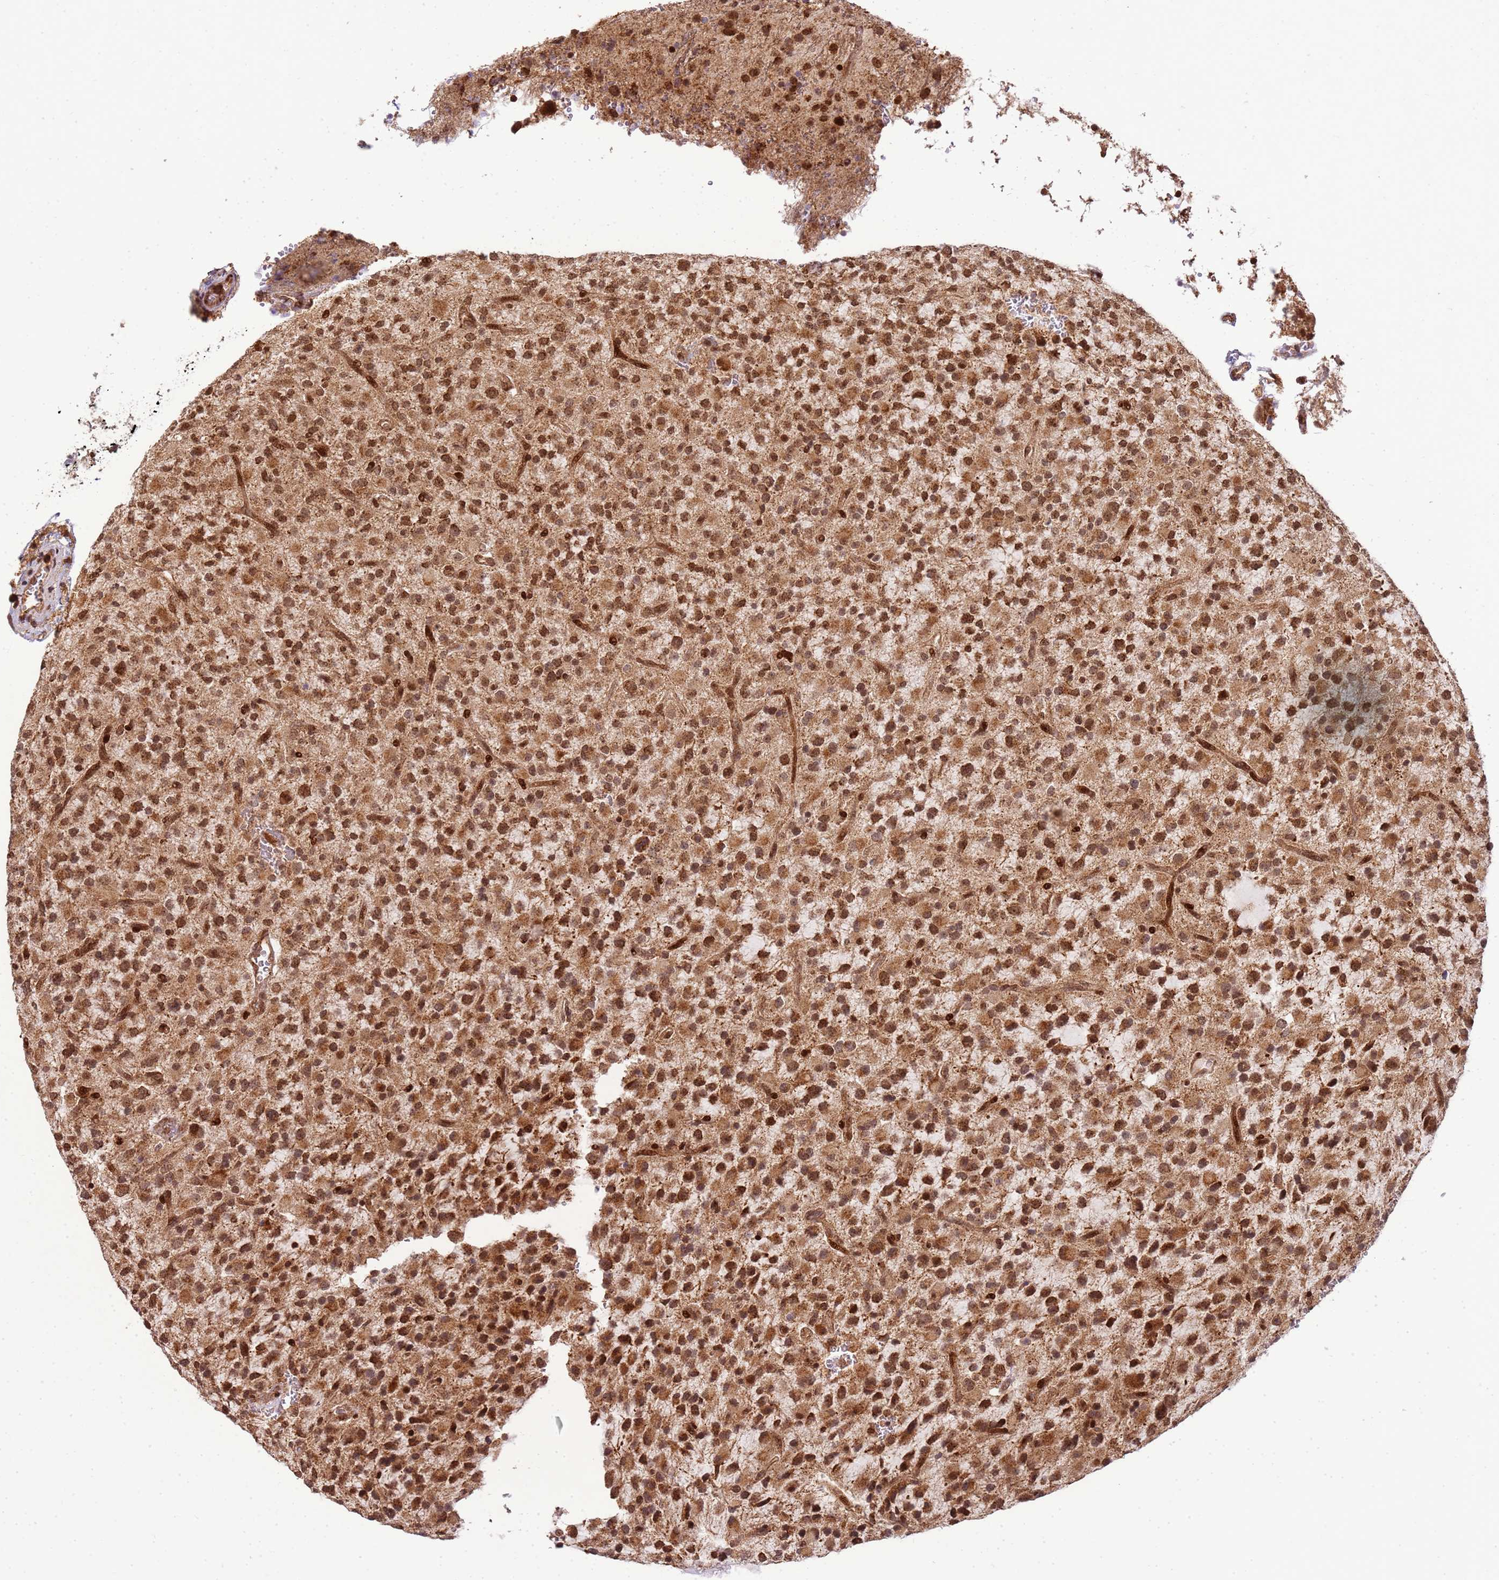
{"staining": {"intensity": "moderate", "quantity": ">75%", "location": "cytoplasmic/membranous,nuclear"}, "tissue": "glioma", "cell_type": "Tumor cells", "image_type": "cancer", "snomed": [{"axis": "morphology", "description": "Glioma, malignant, High grade"}, {"axis": "topography", "description": "Brain"}], "caption": "This image exhibits immunohistochemistry staining of malignant glioma (high-grade), with medium moderate cytoplasmic/membranous and nuclear expression in about >75% of tumor cells.", "gene": "PEX14", "patient": {"sex": "male", "age": 34}}